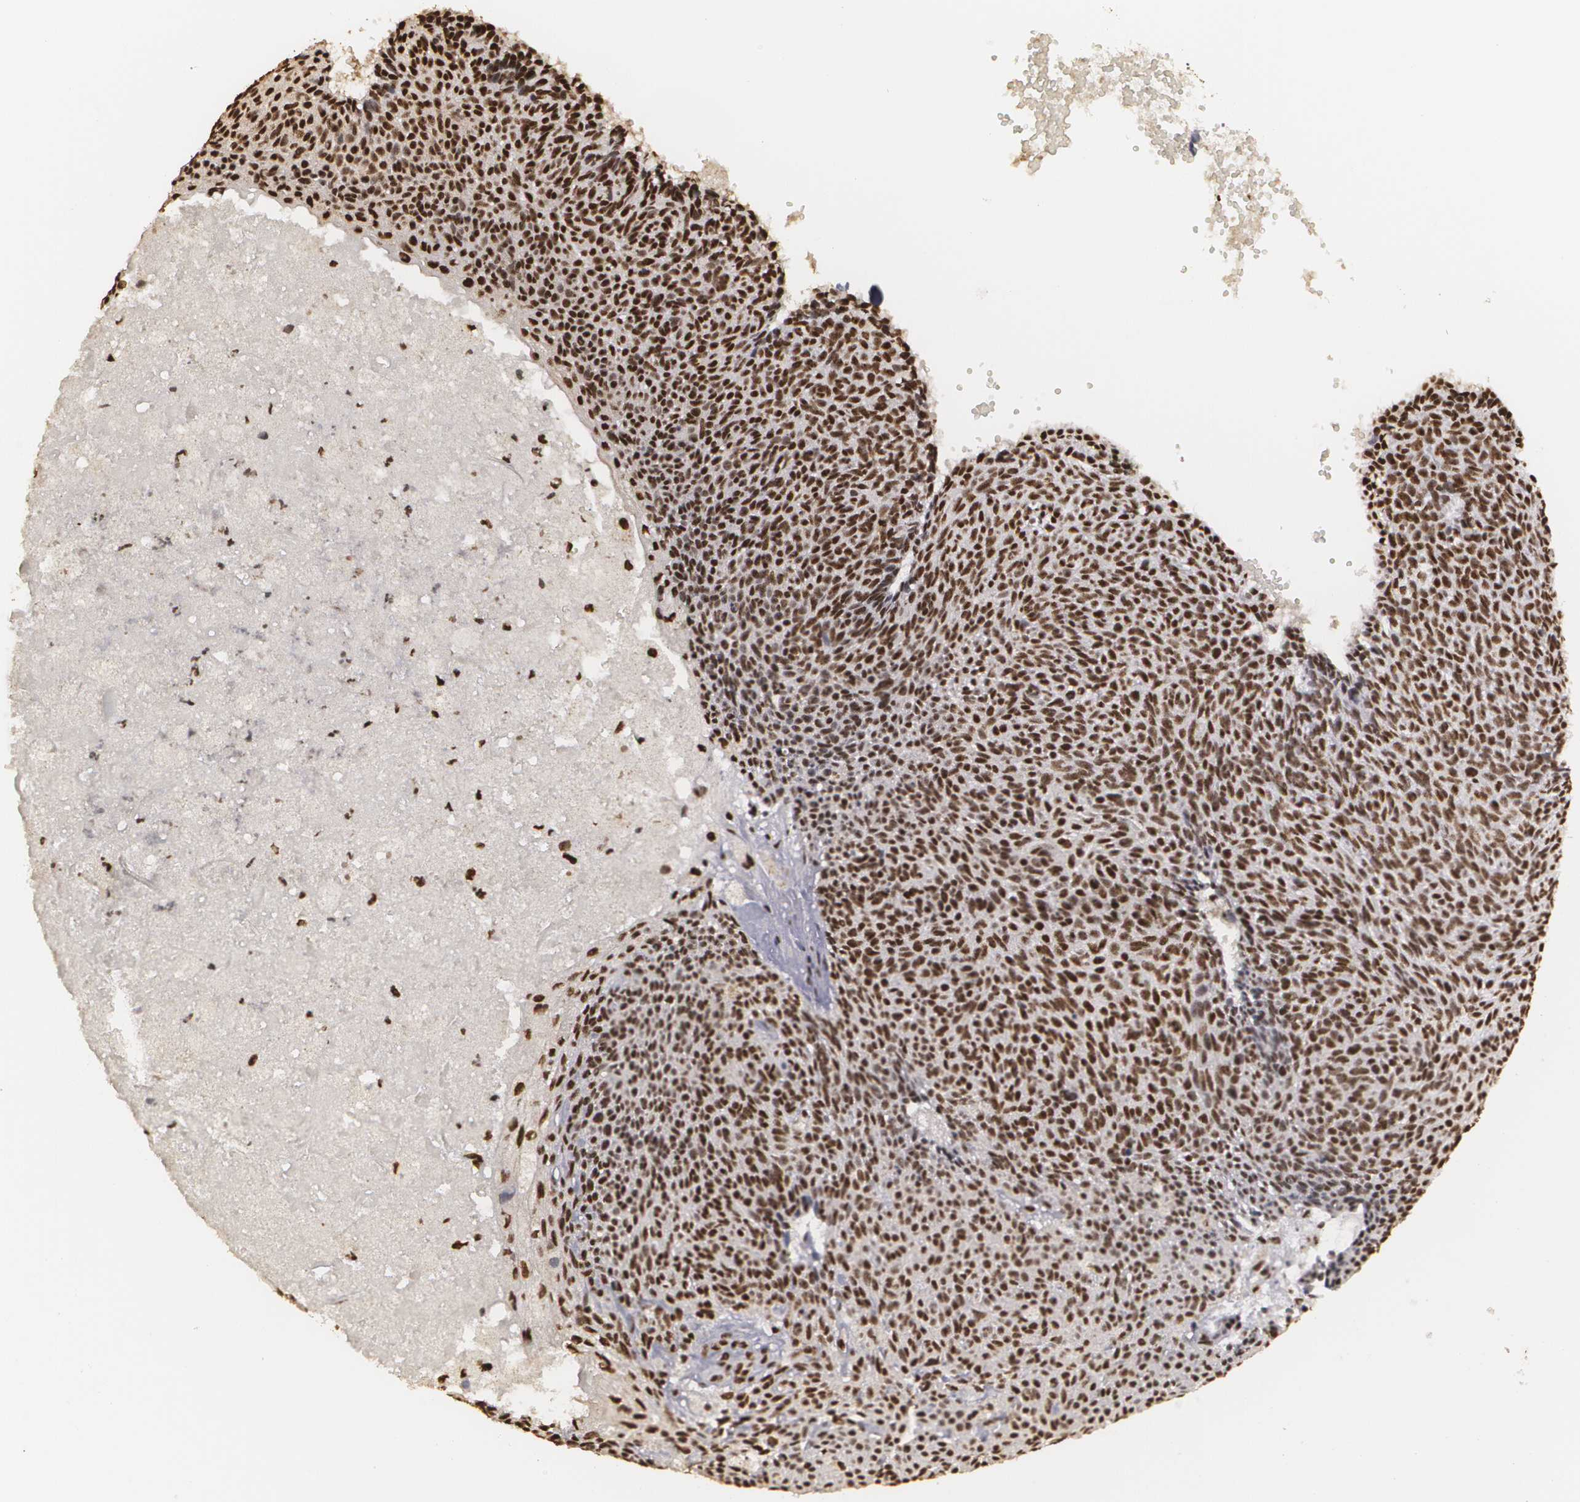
{"staining": {"intensity": "strong", "quantity": ">75%", "location": "cytoplasmic/membranous,nuclear"}, "tissue": "skin cancer", "cell_type": "Tumor cells", "image_type": "cancer", "snomed": [{"axis": "morphology", "description": "Basal cell carcinoma"}, {"axis": "topography", "description": "Skin"}], "caption": "Protein expression by IHC shows strong cytoplasmic/membranous and nuclear expression in about >75% of tumor cells in skin basal cell carcinoma.", "gene": "RCOR1", "patient": {"sex": "male", "age": 84}}